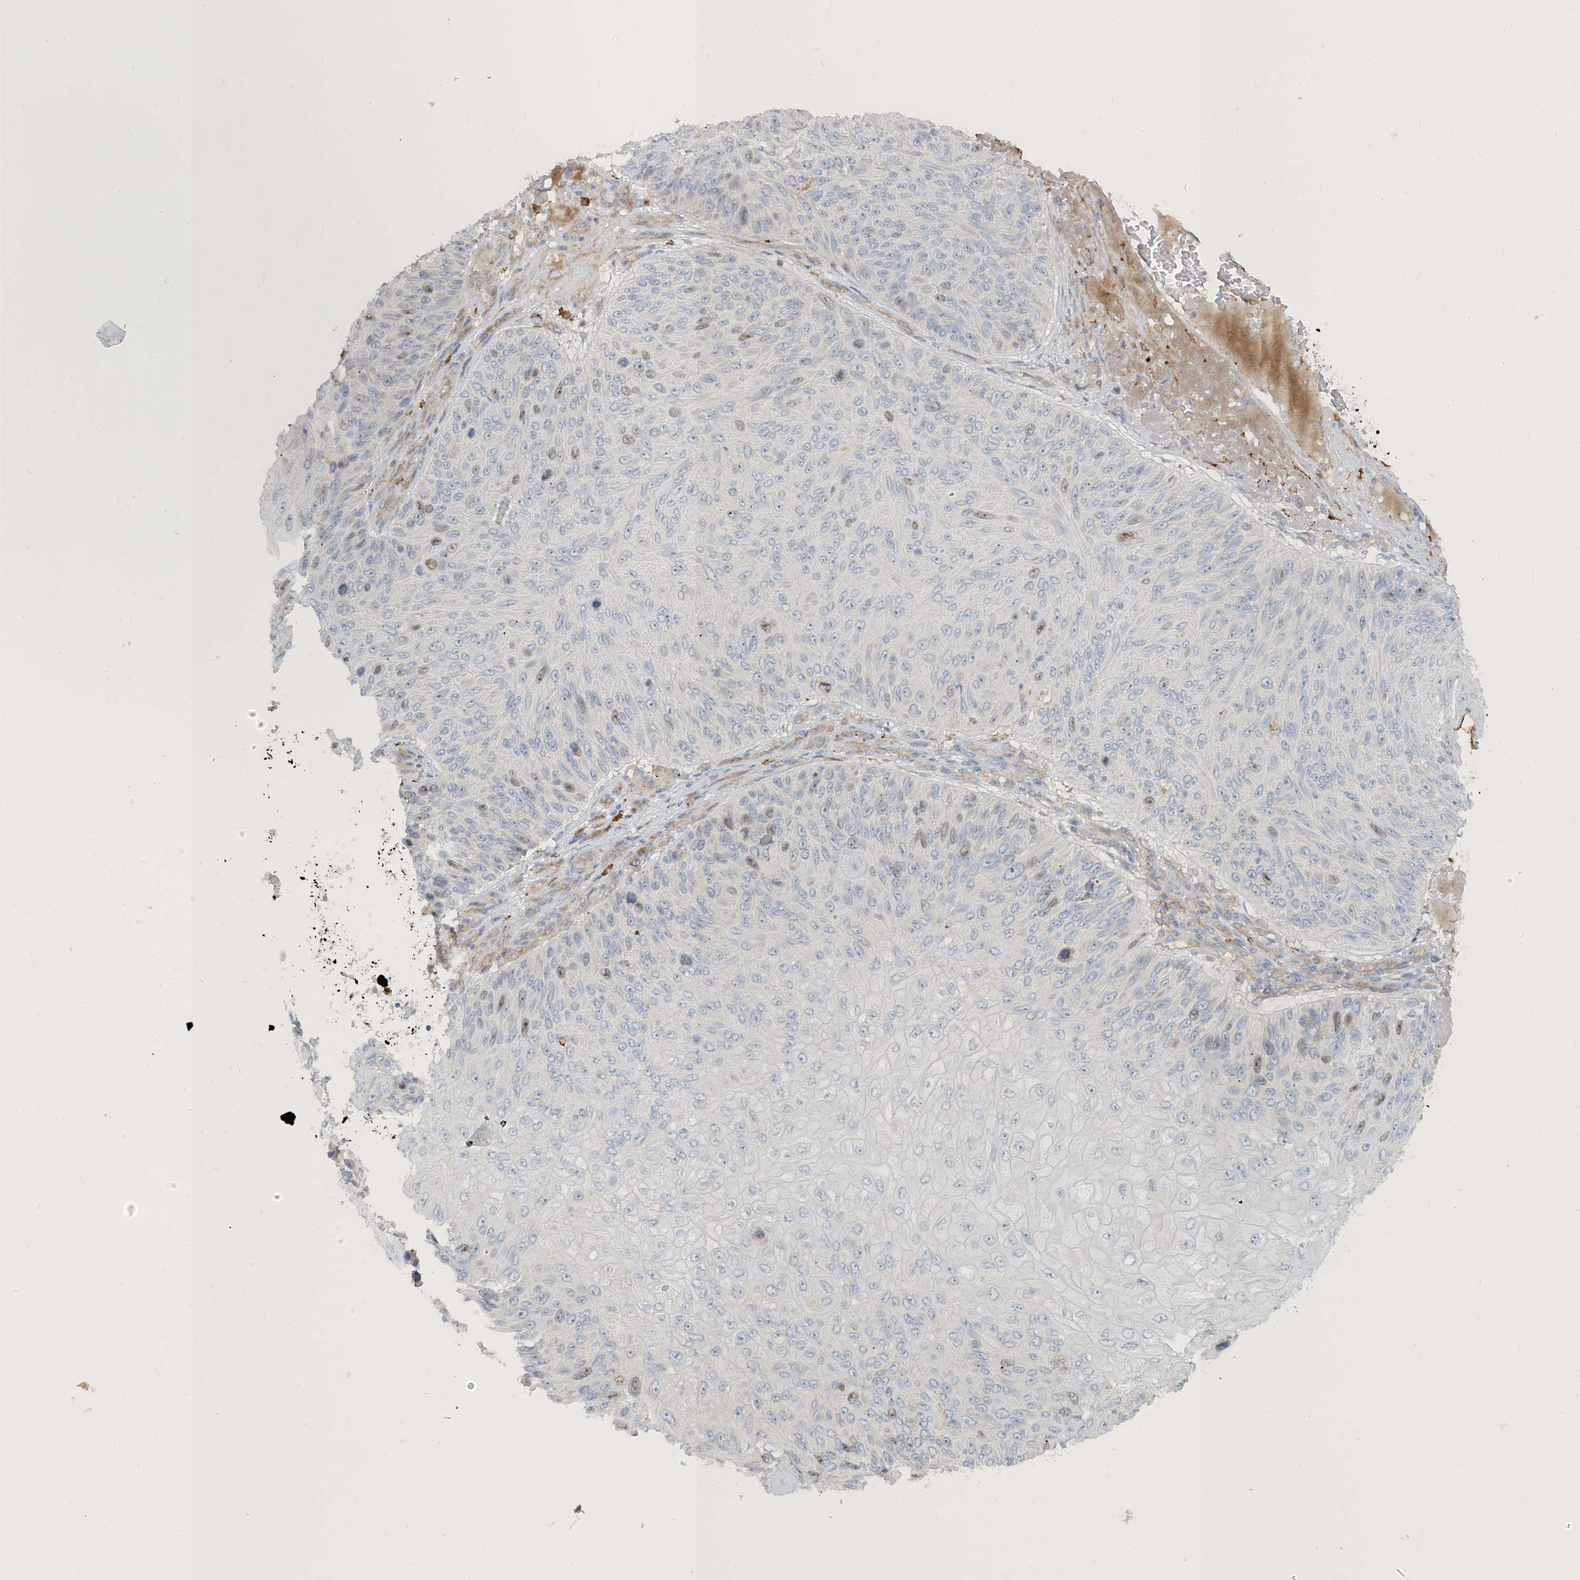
{"staining": {"intensity": "moderate", "quantity": "<25%", "location": "nuclear"}, "tissue": "skin cancer", "cell_type": "Tumor cells", "image_type": "cancer", "snomed": [{"axis": "morphology", "description": "Squamous cell carcinoma, NOS"}, {"axis": "topography", "description": "Skin"}], "caption": "DAB (3,3'-diaminobenzidine) immunohistochemical staining of skin squamous cell carcinoma reveals moderate nuclear protein positivity in approximately <25% of tumor cells.", "gene": "PEAR1", "patient": {"sex": "female", "age": 88}}